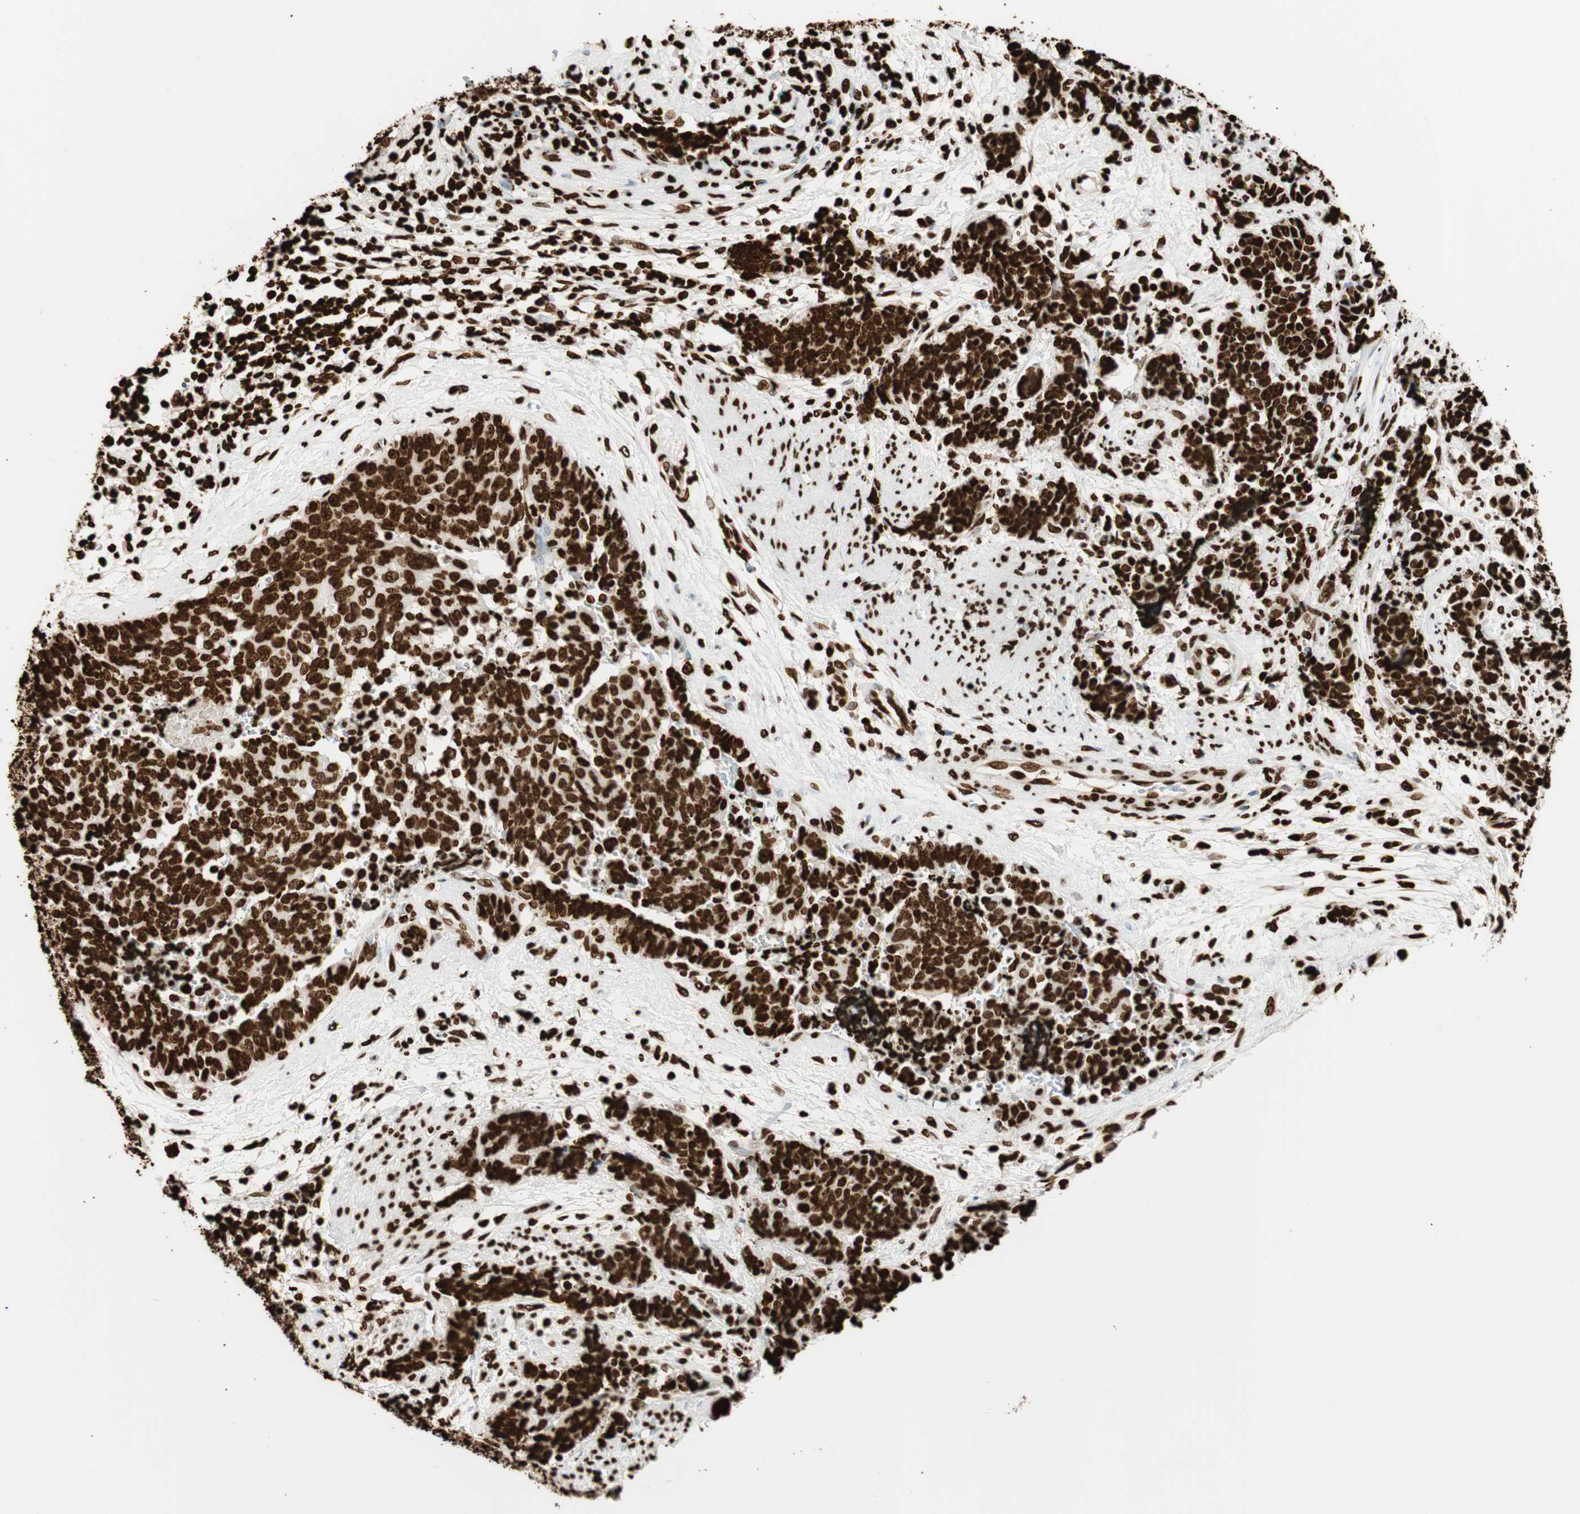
{"staining": {"intensity": "strong", "quantity": ">75%", "location": "nuclear"}, "tissue": "cervical cancer", "cell_type": "Tumor cells", "image_type": "cancer", "snomed": [{"axis": "morphology", "description": "Squamous cell carcinoma, NOS"}, {"axis": "topography", "description": "Cervix"}], "caption": "Protein expression analysis of human cervical cancer (squamous cell carcinoma) reveals strong nuclear staining in about >75% of tumor cells.", "gene": "GLI2", "patient": {"sex": "female", "age": 35}}